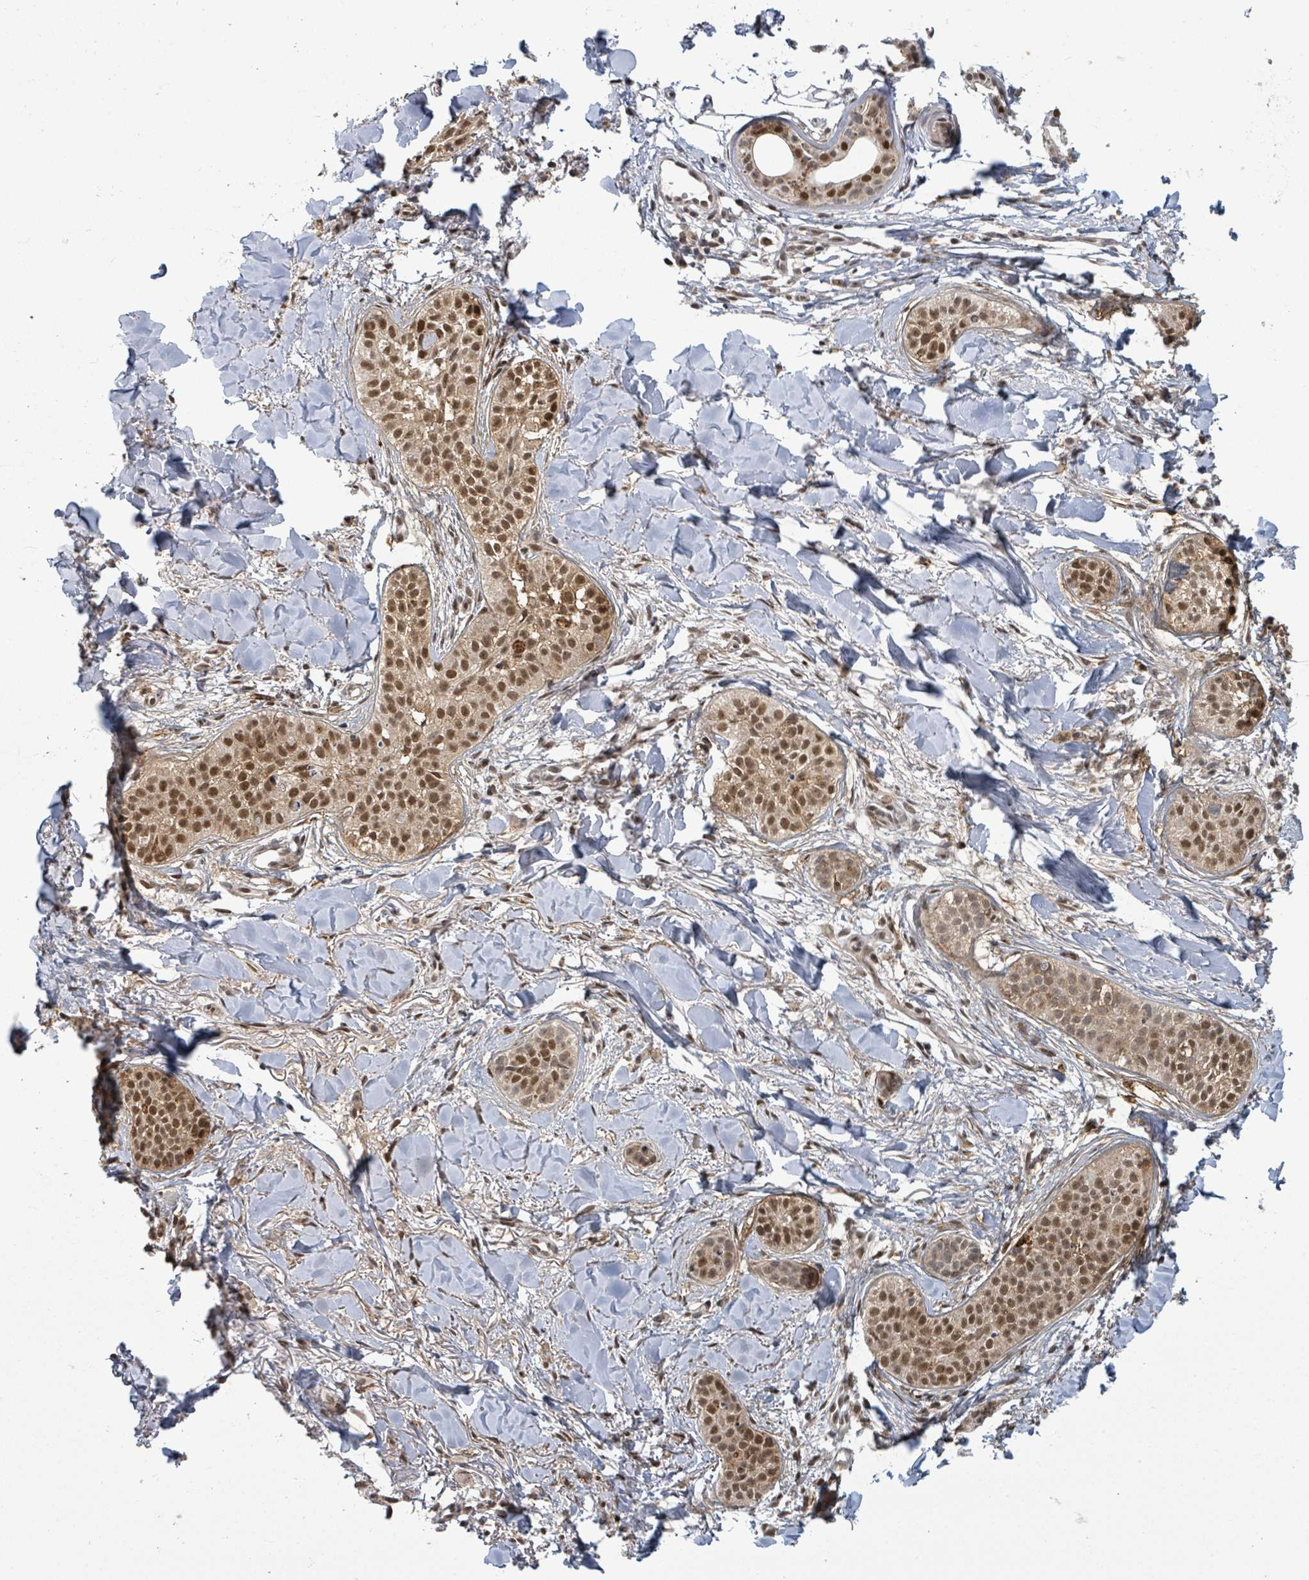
{"staining": {"intensity": "moderate", "quantity": ">75%", "location": "cytoplasmic/membranous,nuclear"}, "tissue": "skin cancer", "cell_type": "Tumor cells", "image_type": "cancer", "snomed": [{"axis": "morphology", "description": "Basal cell carcinoma"}, {"axis": "topography", "description": "Skin"}], "caption": "A photomicrograph of skin basal cell carcinoma stained for a protein displays moderate cytoplasmic/membranous and nuclear brown staining in tumor cells.", "gene": "GTF3C1", "patient": {"sex": "male", "age": 52}}